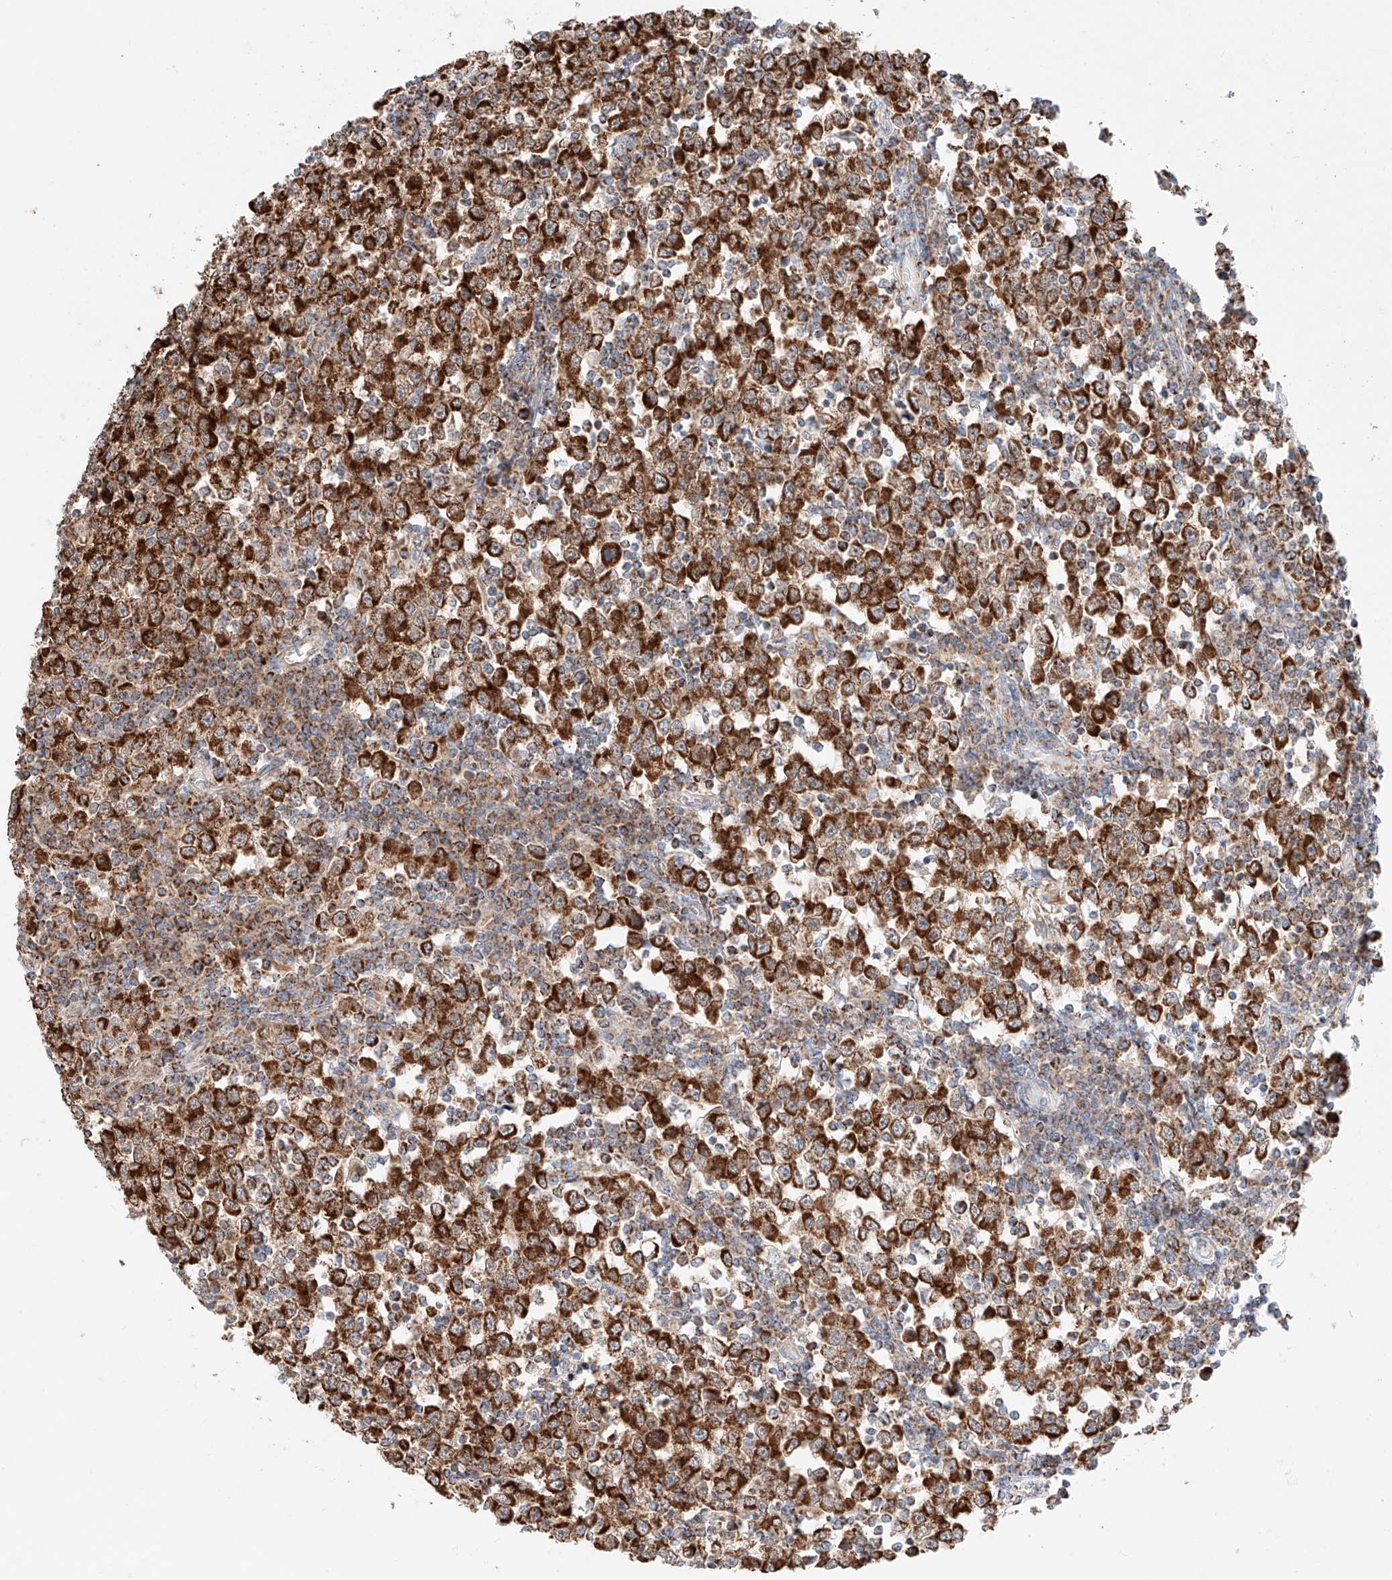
{"staining": {"intensity": "strong", "quantity": ">75%", "location": "cytoplasmic/membranous"}, "tissue": "testis cancer", "cell_type": "Tumor cells", "image_type": "cancer", "snomed": [{"axis": "morphology", "description": "Seminoma, NOS"}, {"axis": "topography", "description": "Testis"}], "caption": "Immunohistochemistry (IHC) staining of testis seminoma, which exhibits high levels of strong cytoplasmic/membranous expression in approximately >75% of tumor cells indicating strong cytoplasmic/membranous protein expression. The staining was performed using DAB (3,3'-diaminobenzidine) (brown) for protein detection and nuclei were counterstained in hematoxylin (blue).", "gene": "KTI12", "patient": {"sex": "male", "age": 65}}